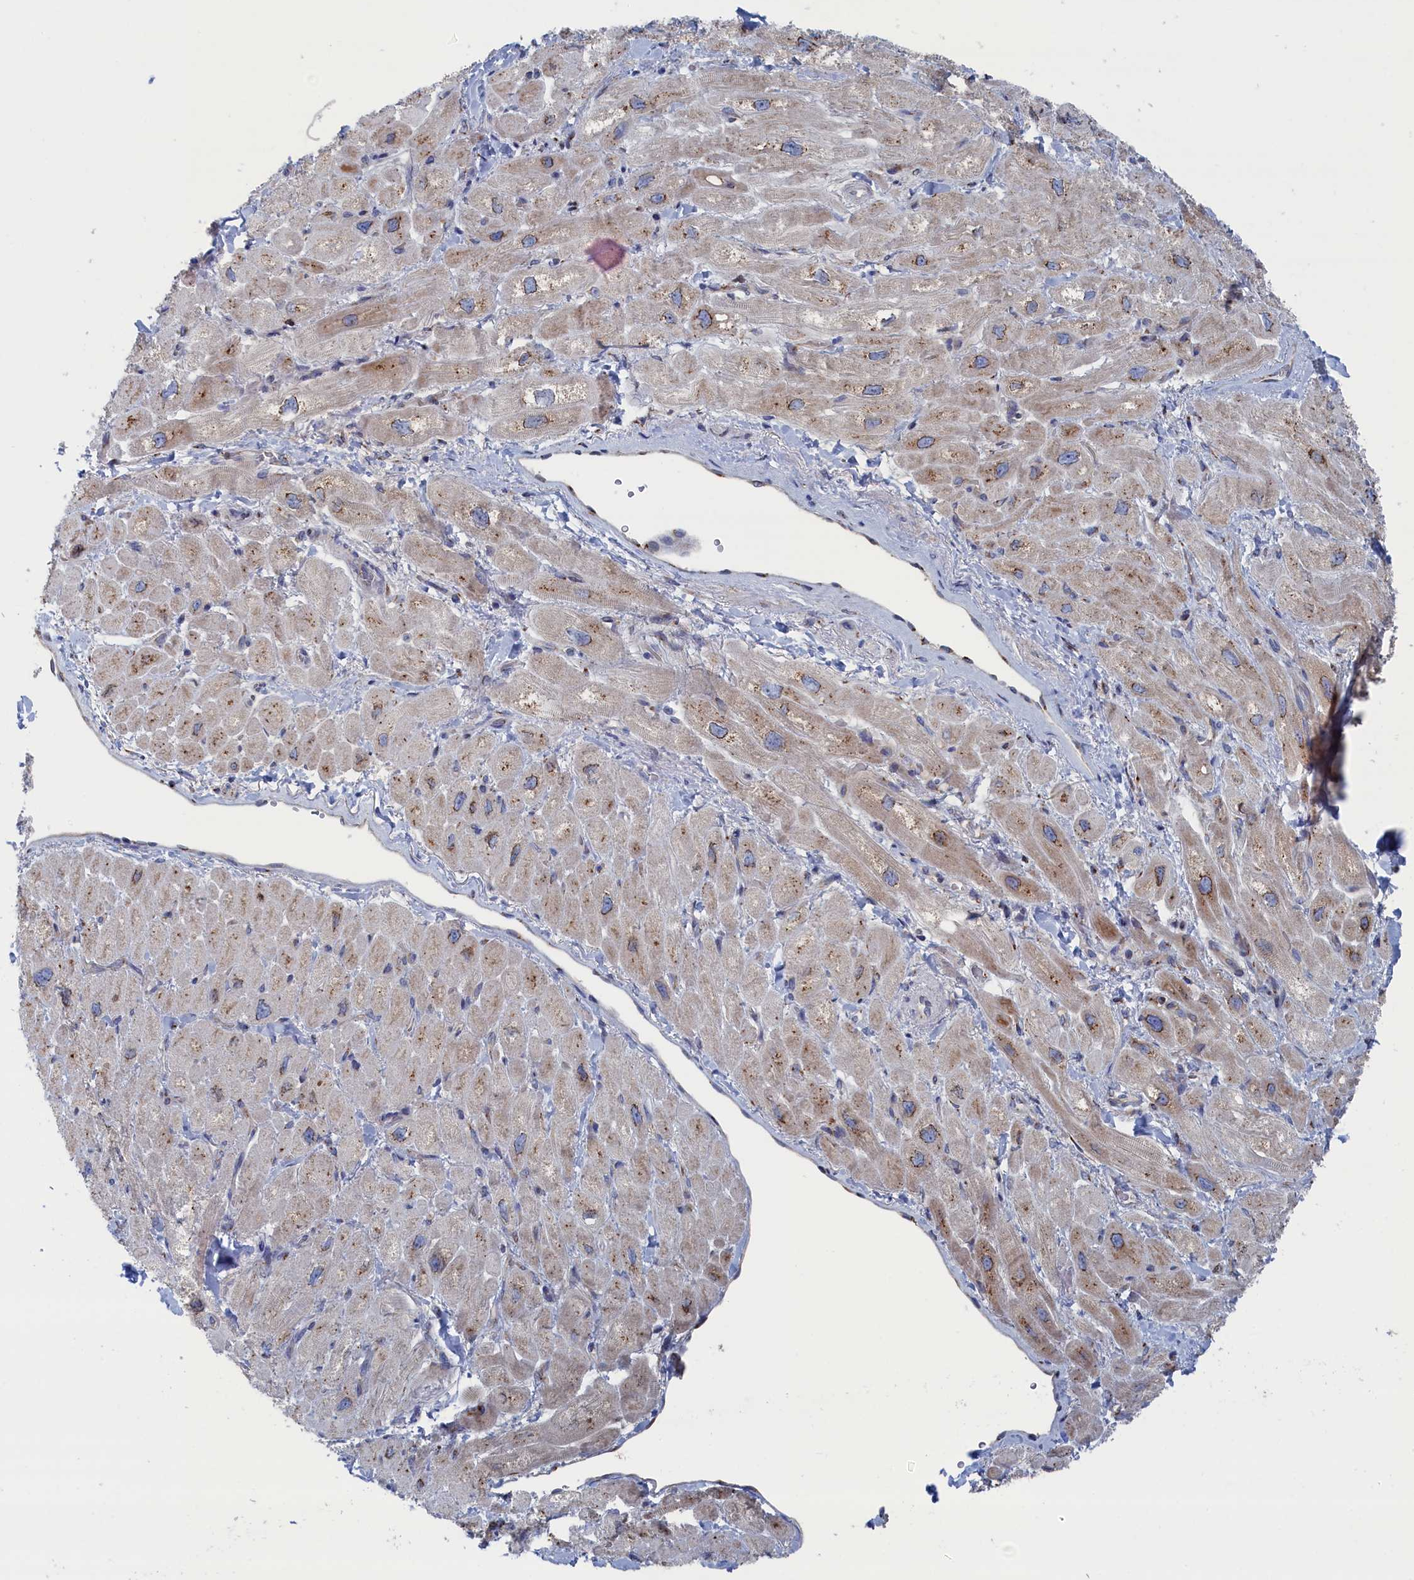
{"staining": {"intensity": "moderate", "quantity": "<25%", "location": "cytoplasmic/membranous"}, "tissue": "heart muscle", "cell_type": "Cardiomyocytes", "image_type": "normal", "snomed": [{"axis": "morphology", "description": "Normal tissue, NOS"}, {"axis": "topography", "description": "Heart"}], "caption": "Moderate cytoplasmic/membranous positivity is appreciated in about <25% of cardiomyocytes in unremarkable heart muscle. Using DAB (3,3'-diaminobenzidine) (brown) and hematoxylin (blue) stains, captured at high magnification using brightfield microscopy.", "gene": "IRX1", "patient": {"sex": "male", "age": 65}}